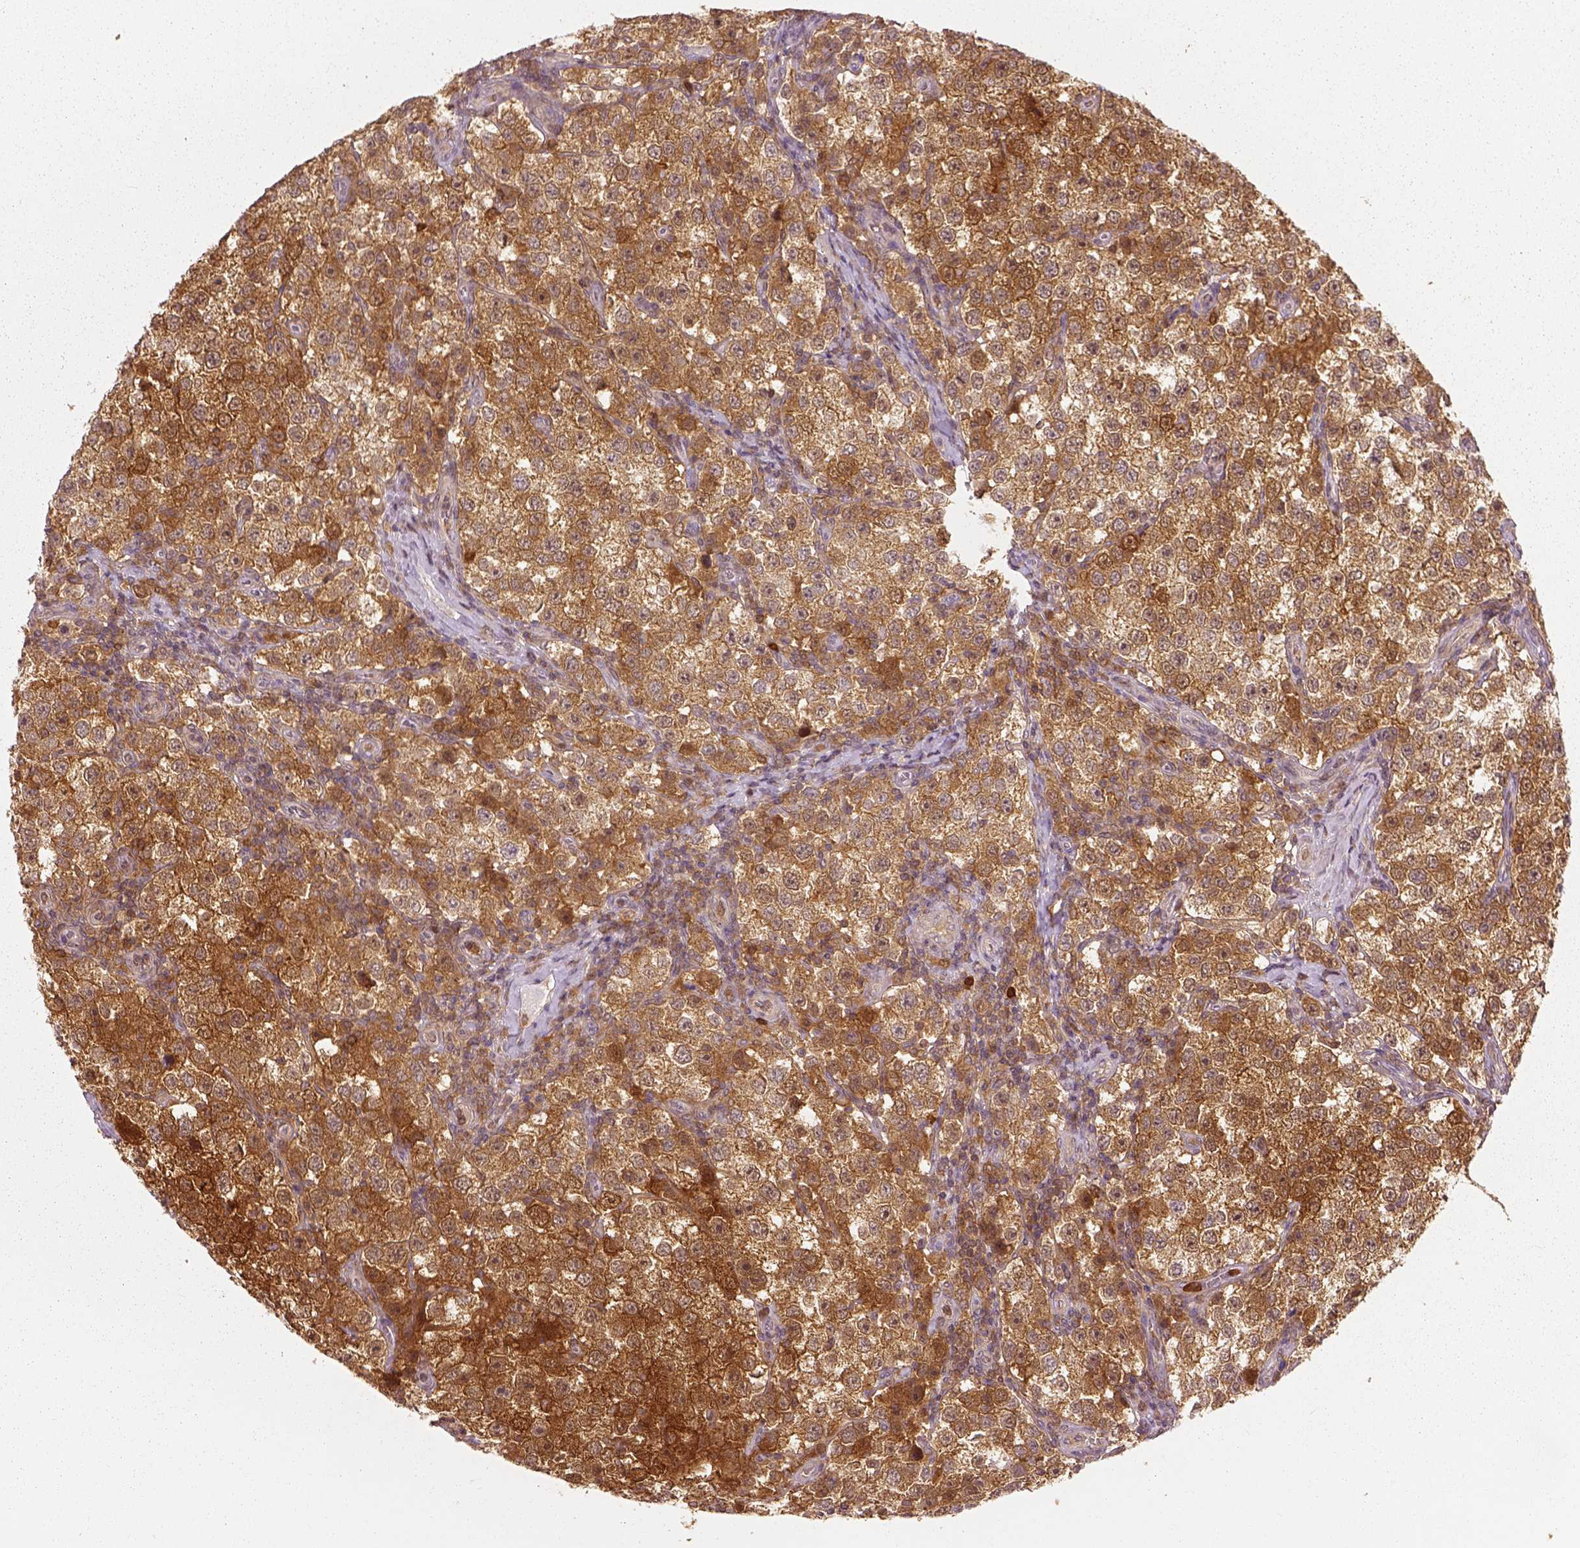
{"staining": {"intensity": "moderate", "quantity": ">75%", "location": "cytoplasmic/membranous"}, "tissue": "testis cancer", "cell_type": "Tumor cells", "image_type": "cancer", "snomed": [{"axis": "morphology", "description": "Seminoma, NOS"}, {"axis": "topography", "description": "Testis"}], "caption": "Immunohistochemistry (IHC) (DAB (3,3'-diaminobenzidine)) staining of testis cancer demonstrates moderate cytoplasmic/membranous protein expression in approximately >75% of tumor cells.", "gene": "GPI", "patient": {"sex": "male", "age": 37}}